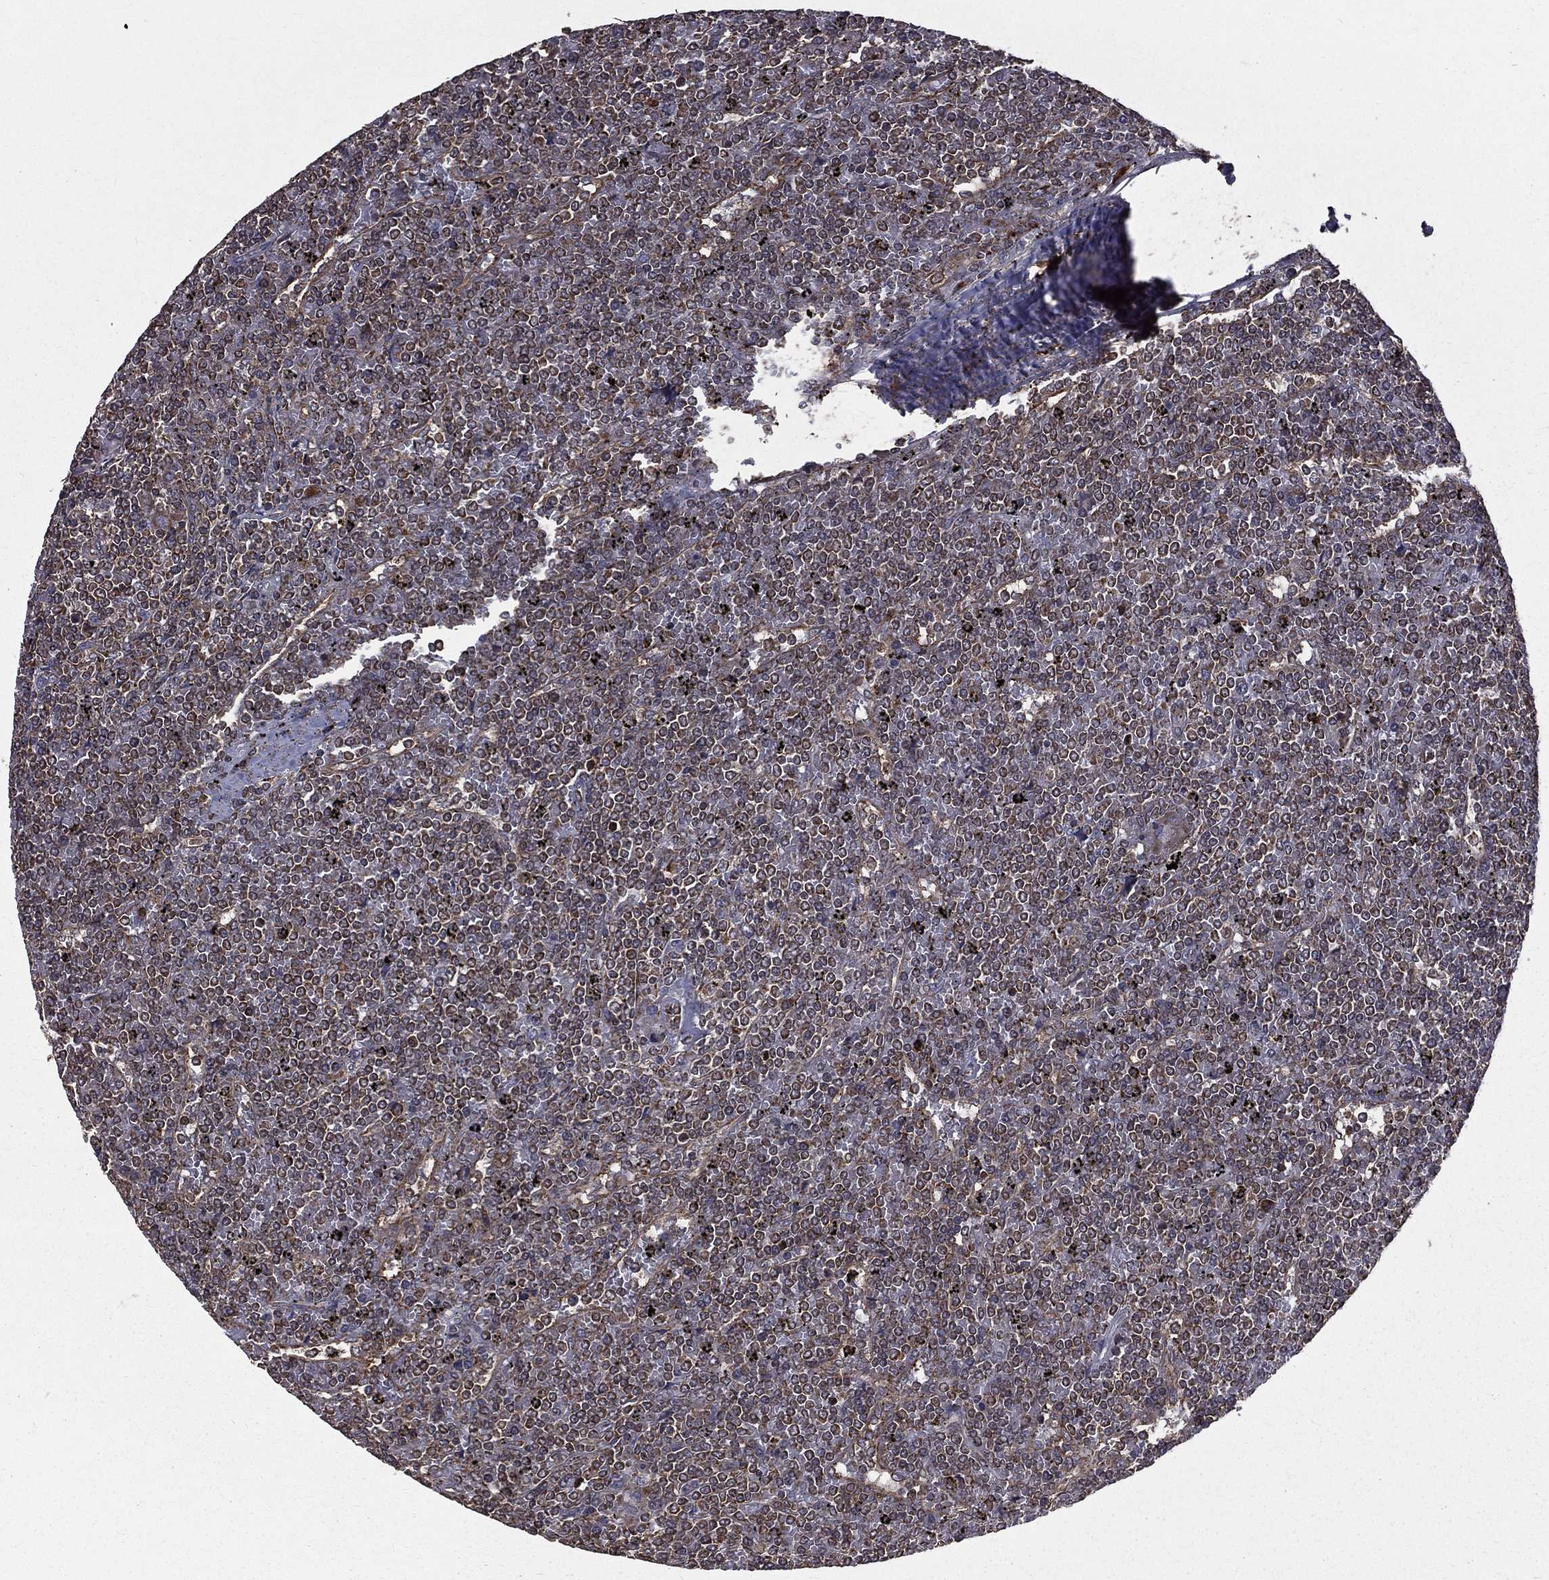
{"staining": {"intensity": "weak", "quantity": "<25%", "location": "cytoplasmic/membranous"}, "tissue": "lymphoma", "cell_type": "Tumor cells", "image_type": "cancer", "snomed": [{"axis": "morphology", "description": "Malignant lymphoma, non-Hodgkin's type, Low grade"}, {"axis": "topography", "description": "Spleen"}], "caption": "High magnification brightfield microscopy of lymphoma stained with DAB (brown) and counterstained with hematoxylin (blue): tumor cells show no significant expression.", "gene": "OLFML1", "patient": {"sex": "female", "age": 19}}